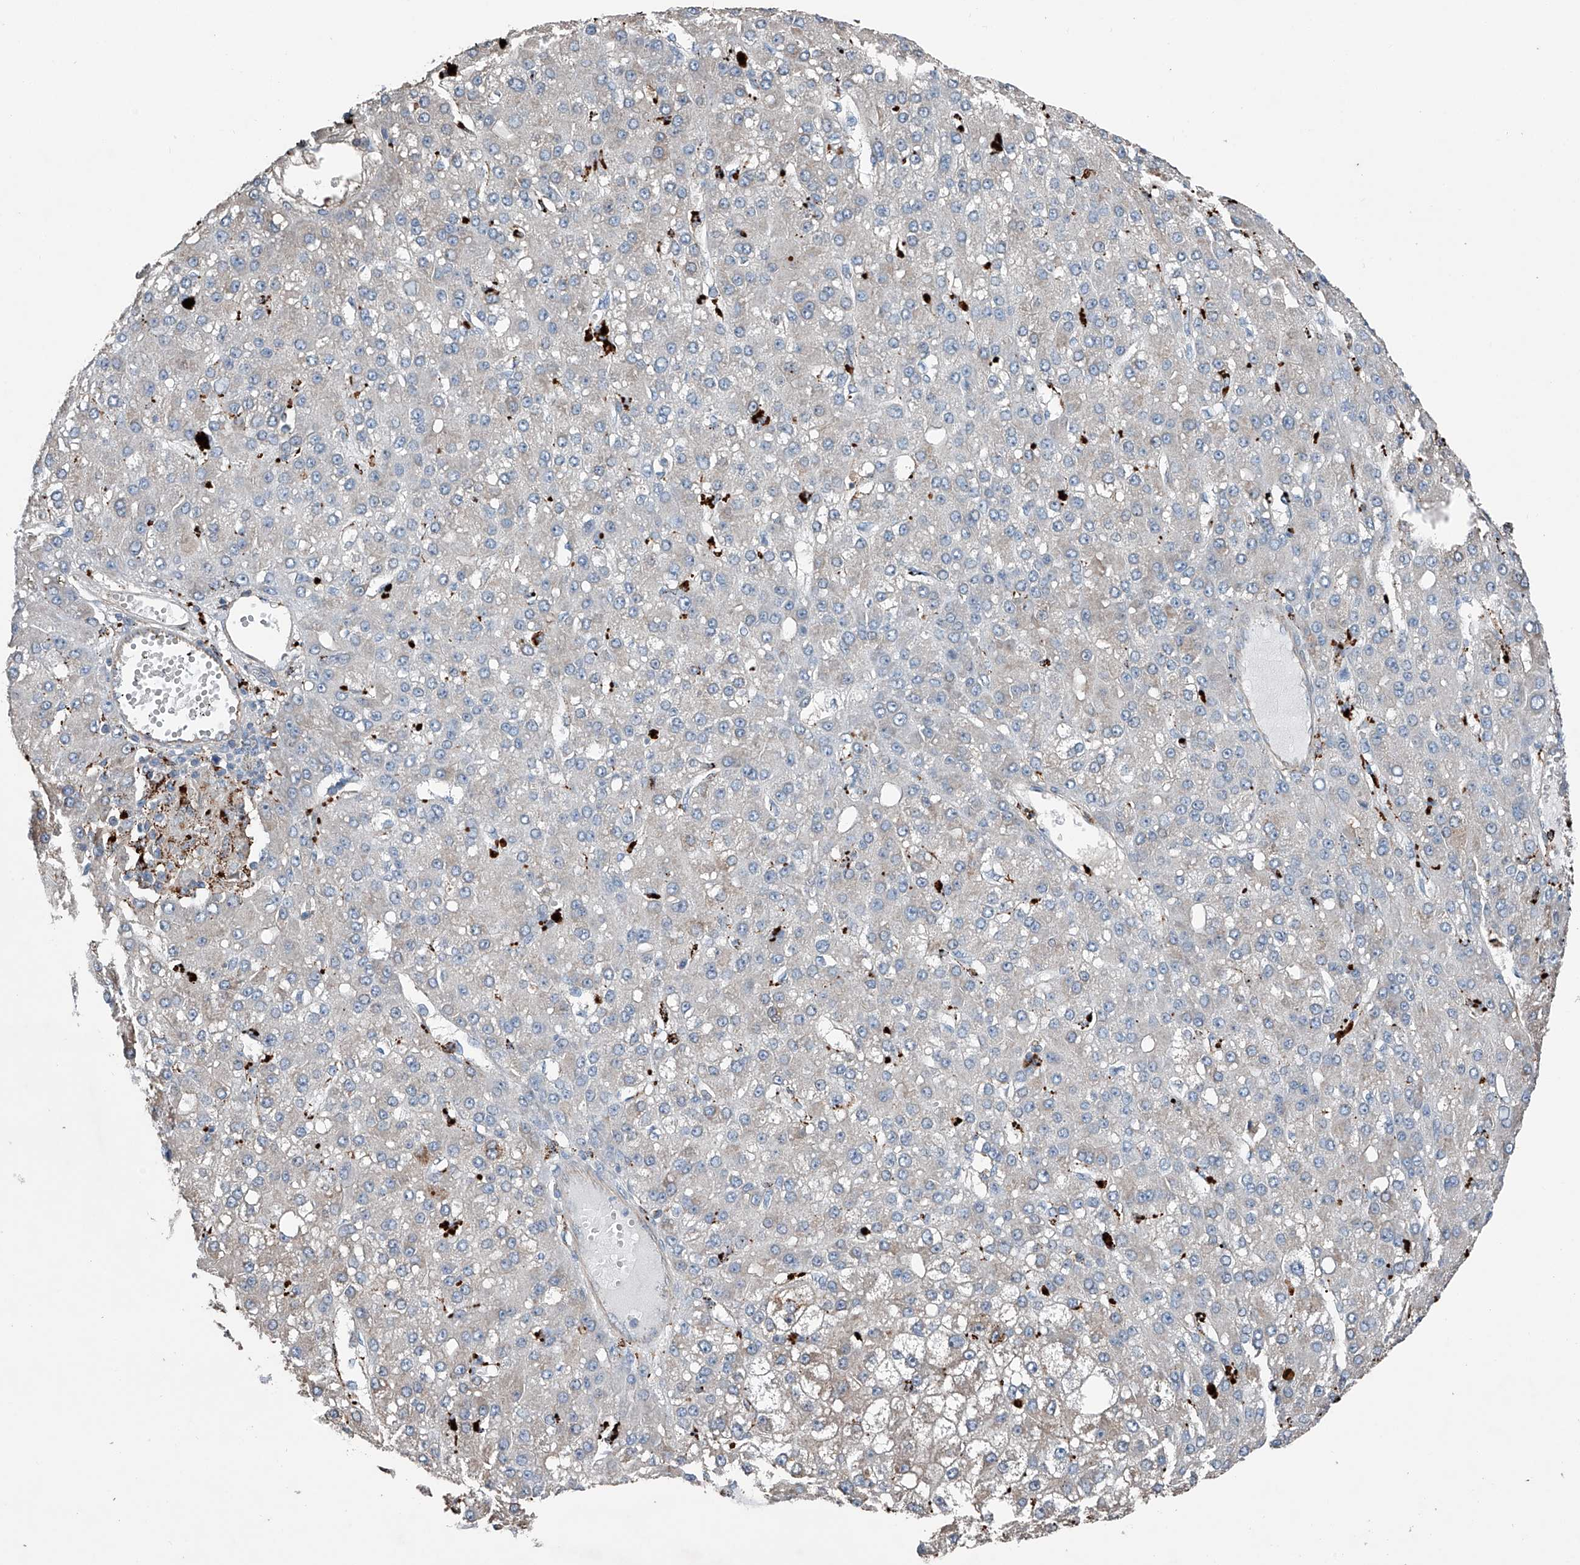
{"staining": {"intensity": "negative", "quantity": "none", "location": "none"}, "tissue": "liver cancer", "cell_type": "Tumor cells", "image_type": "cancer", "snomed": [{"axis": "morphology", "description": "Carcinoma, Hepatocellular, NOS"}, {"axis": "topography", "description": "Liver"}], "caption": "An image of liver cancer stained for a protein displays no brown staining in tumor cells.", "gene": "ZNF772", "patient": {"sex": "male", "age": 67}}